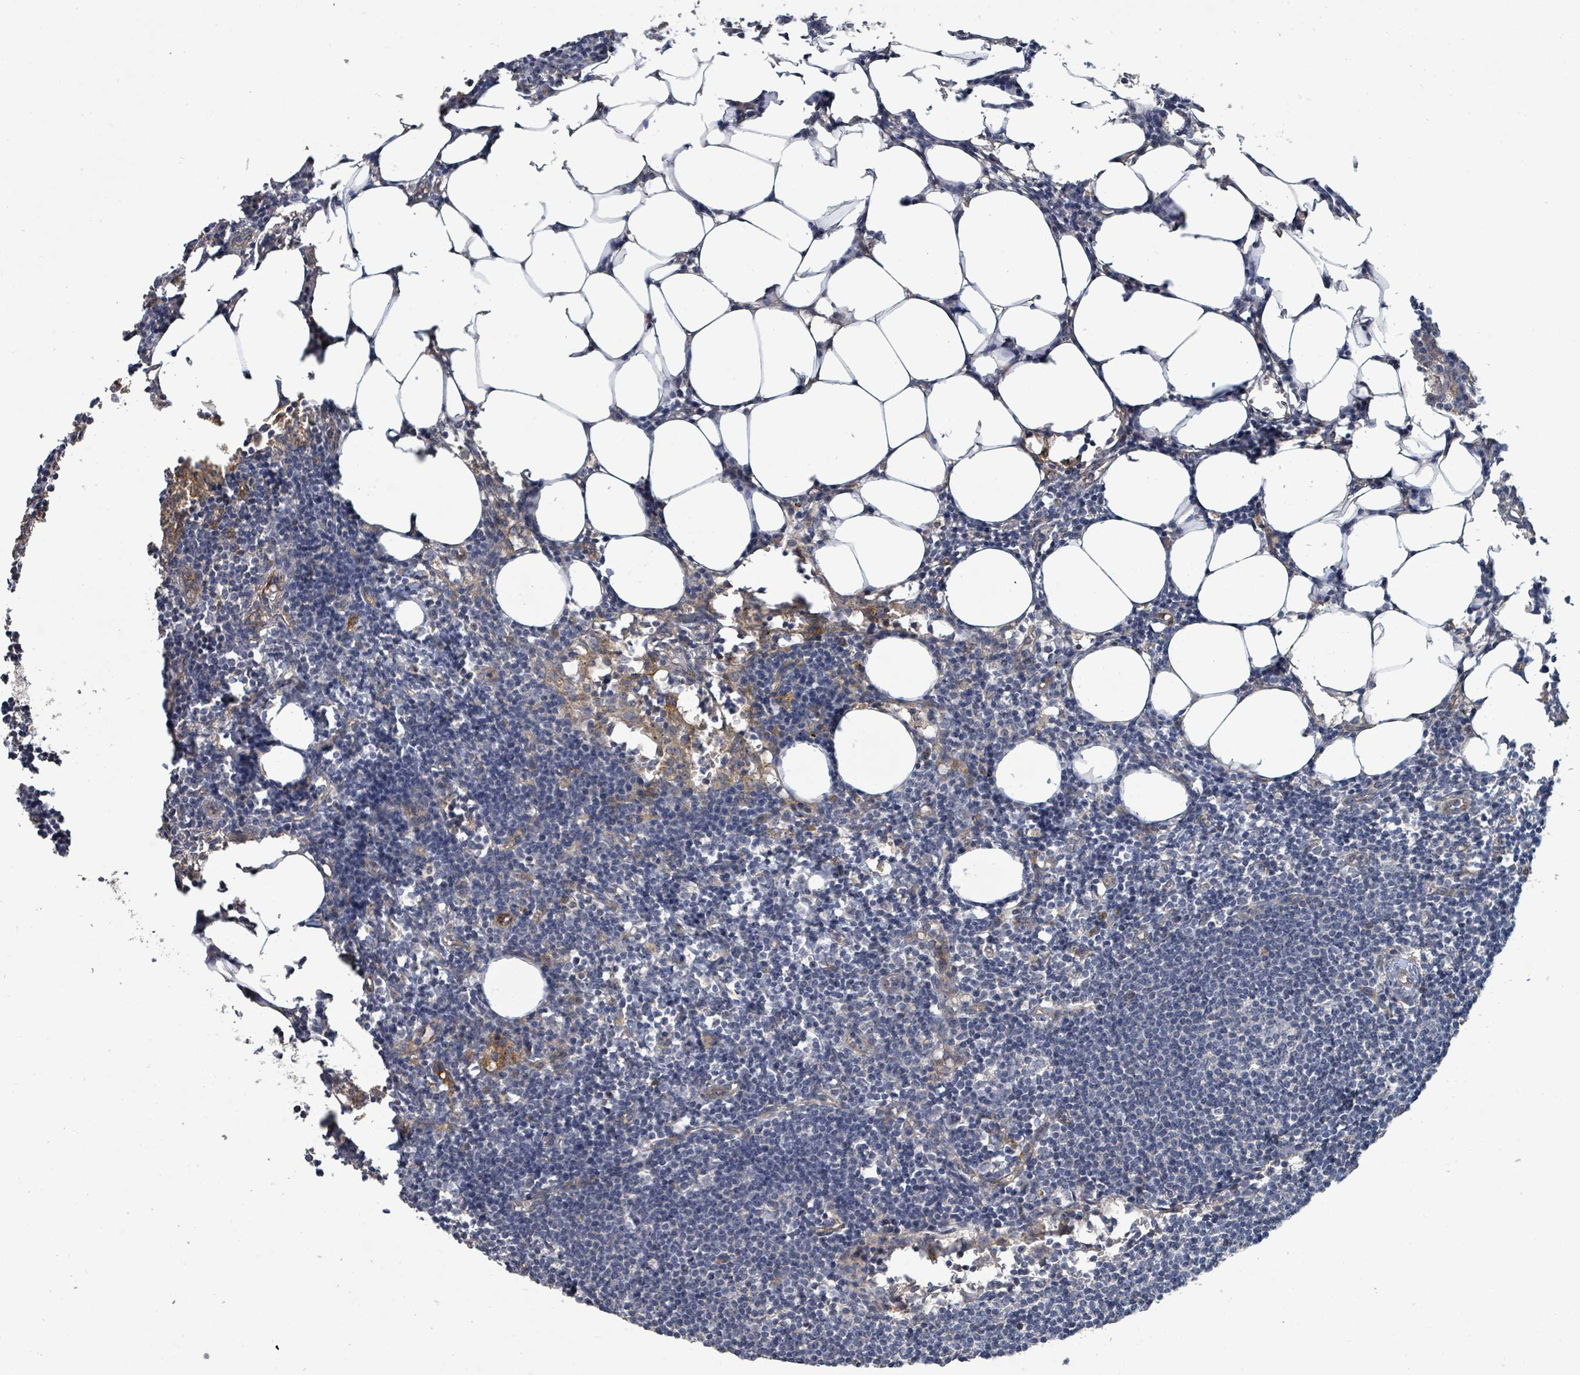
{"staining": {"intensity": "negative", "quantity": "none", "location": "none"}, "tissue": "lymph node", "cell_type": "Germinal center cells", "image_type": "normal", "snomed": [{"axis": "morphology", "description": "Normal tissue, NOS"}, {"axis": "topography", "description": "Lymph node"}], "caption": "Lymph node stained for a protein using immunohistochemistry (IHC) reveals no expression germinal center cells.", "gene": "IFIT1", "patient": {"sex": "female", "age": 30}}